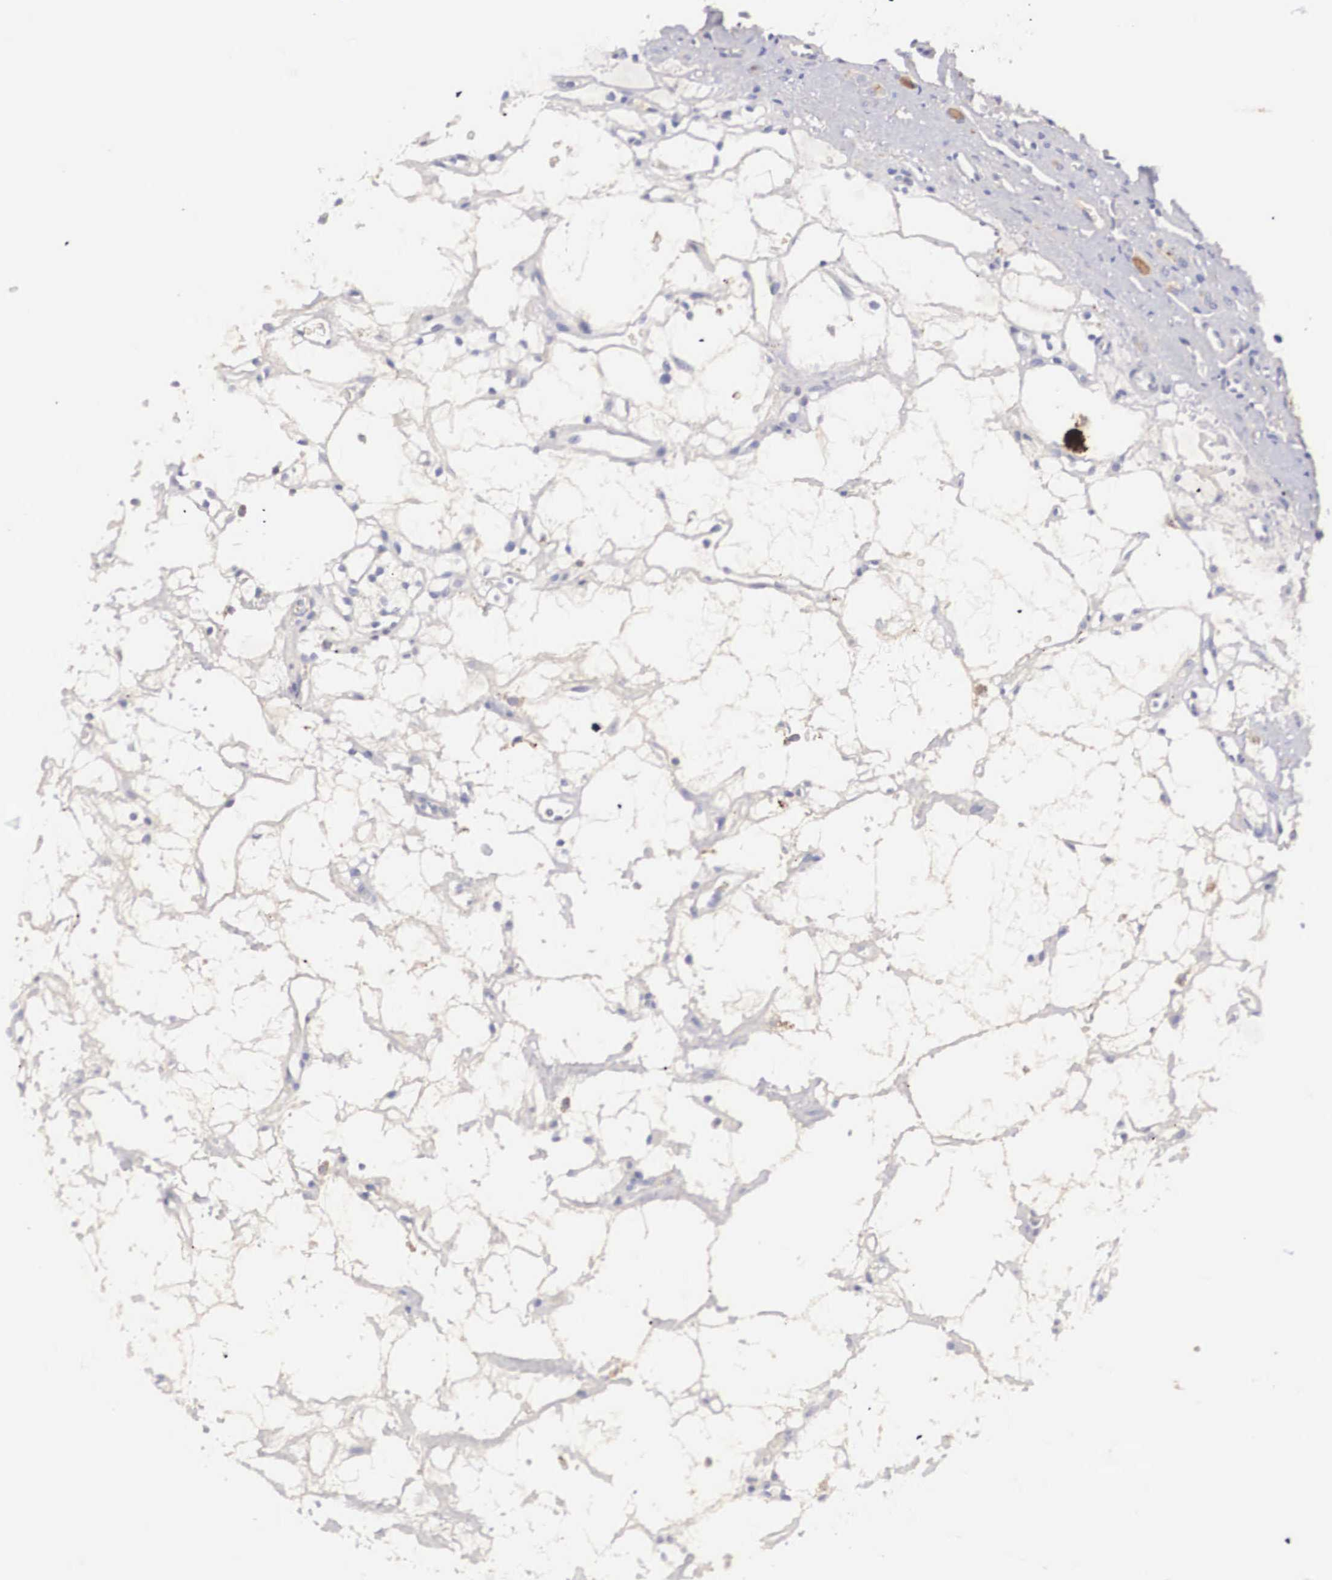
{"staining": {"intensity": "negative", "quantity": "none", "location": "none"}, "tissue": "renal cancer", "cell_type": "Tumor cells", "image_type": "cancer", "snomed": [{"axis": "morphology", "description": "Adenocarcinoma, NOS"}, {"axis": "topography", "description": "Kidney"}], "caption": "Renal adenocarcinoma was stained to show a protein in brown. There is no significant expression in tumor cells.", "gene": "CLU", "patient": {"sex": "female", "age": 60}}